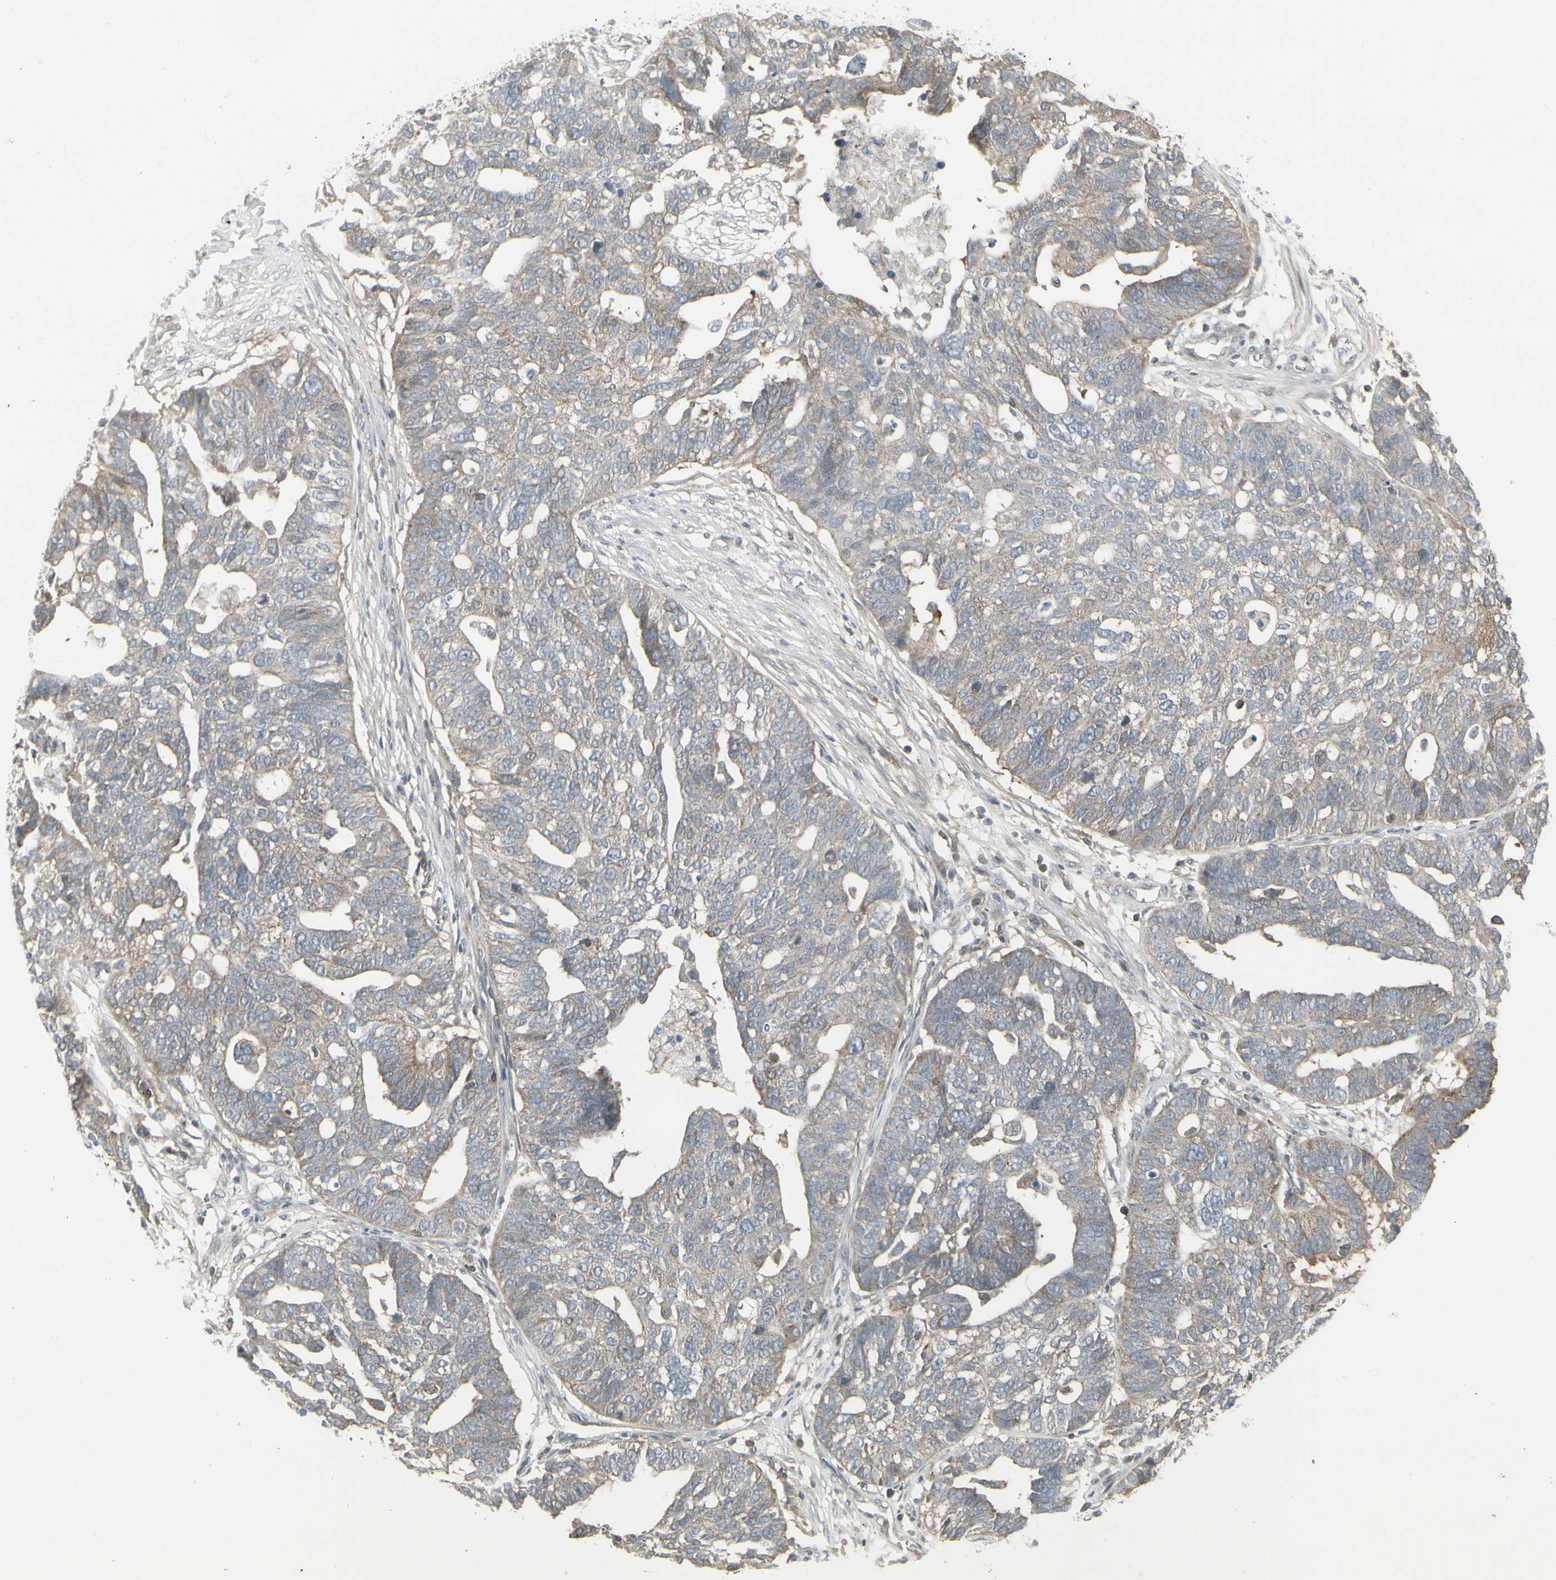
{"staining": {"intensity": "weak", "quantity": ">75%", "location": "cytoplasmic/membranous"}, "tissue": "ovarian cancer", "cell_type": "Tumor cells", "image_type": "cancer", "snomed": [{"axis": "morphology", "description": "Cystadenocarcinoma, serous, NOS"}, {"axis": "topography", "description": "Ovary"}], "caption": "Ovarian cancer stained for a protein (brown) reveals weak cytoplasmic/membranous positive staining in approximately >75% of tumor cells.", "gene": "EPS15", "patient": {"sex": "female", "age": 59}}